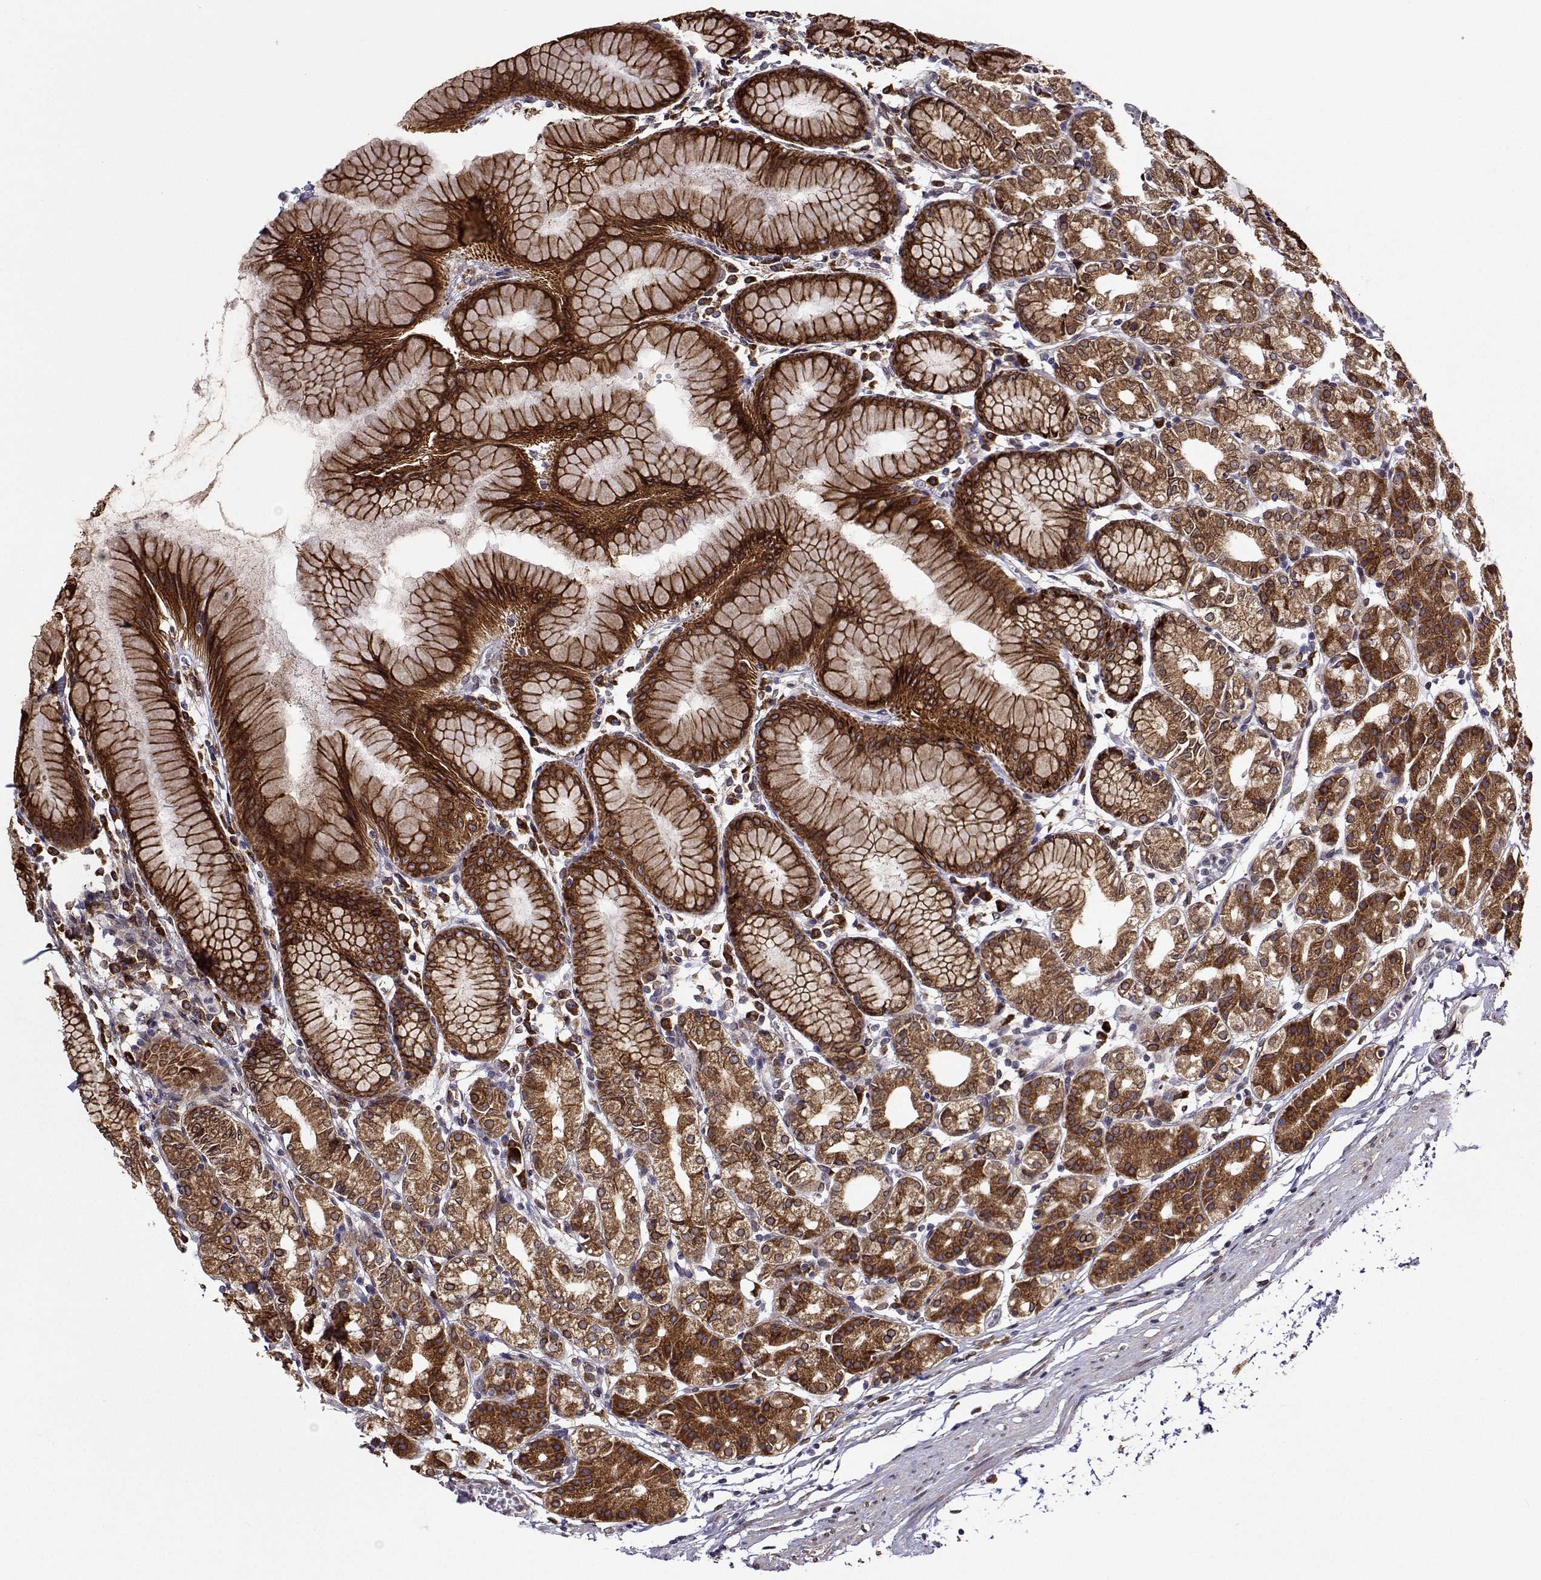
{"staining": {"intensity": "strong", "quantity": "25%-75%", "location": "cytoplasmic/membranous,nuclear"}, "tissue": "stomach", "cell_type": "Glandular cells", "image_type": "normal", "snomed": [{"axis": "morphology", "description": "Normal tissue, NOS"}, {"axis": "topography", "description": "Stomach"}], "caption": "Immunohistochemistry (IHC) (DAB (3,3'-diaminobenzidine)) staining of normal stomach demonstrates strong cytoplasmic/membranous,nuclear protein expression in approximately 25%-75% of glandular cells. (brown staining indicates protein expression, while blue staining denotes nuclei).", "gene": "PGRMC2", "patient": {"sex": "female", "age": 57}}